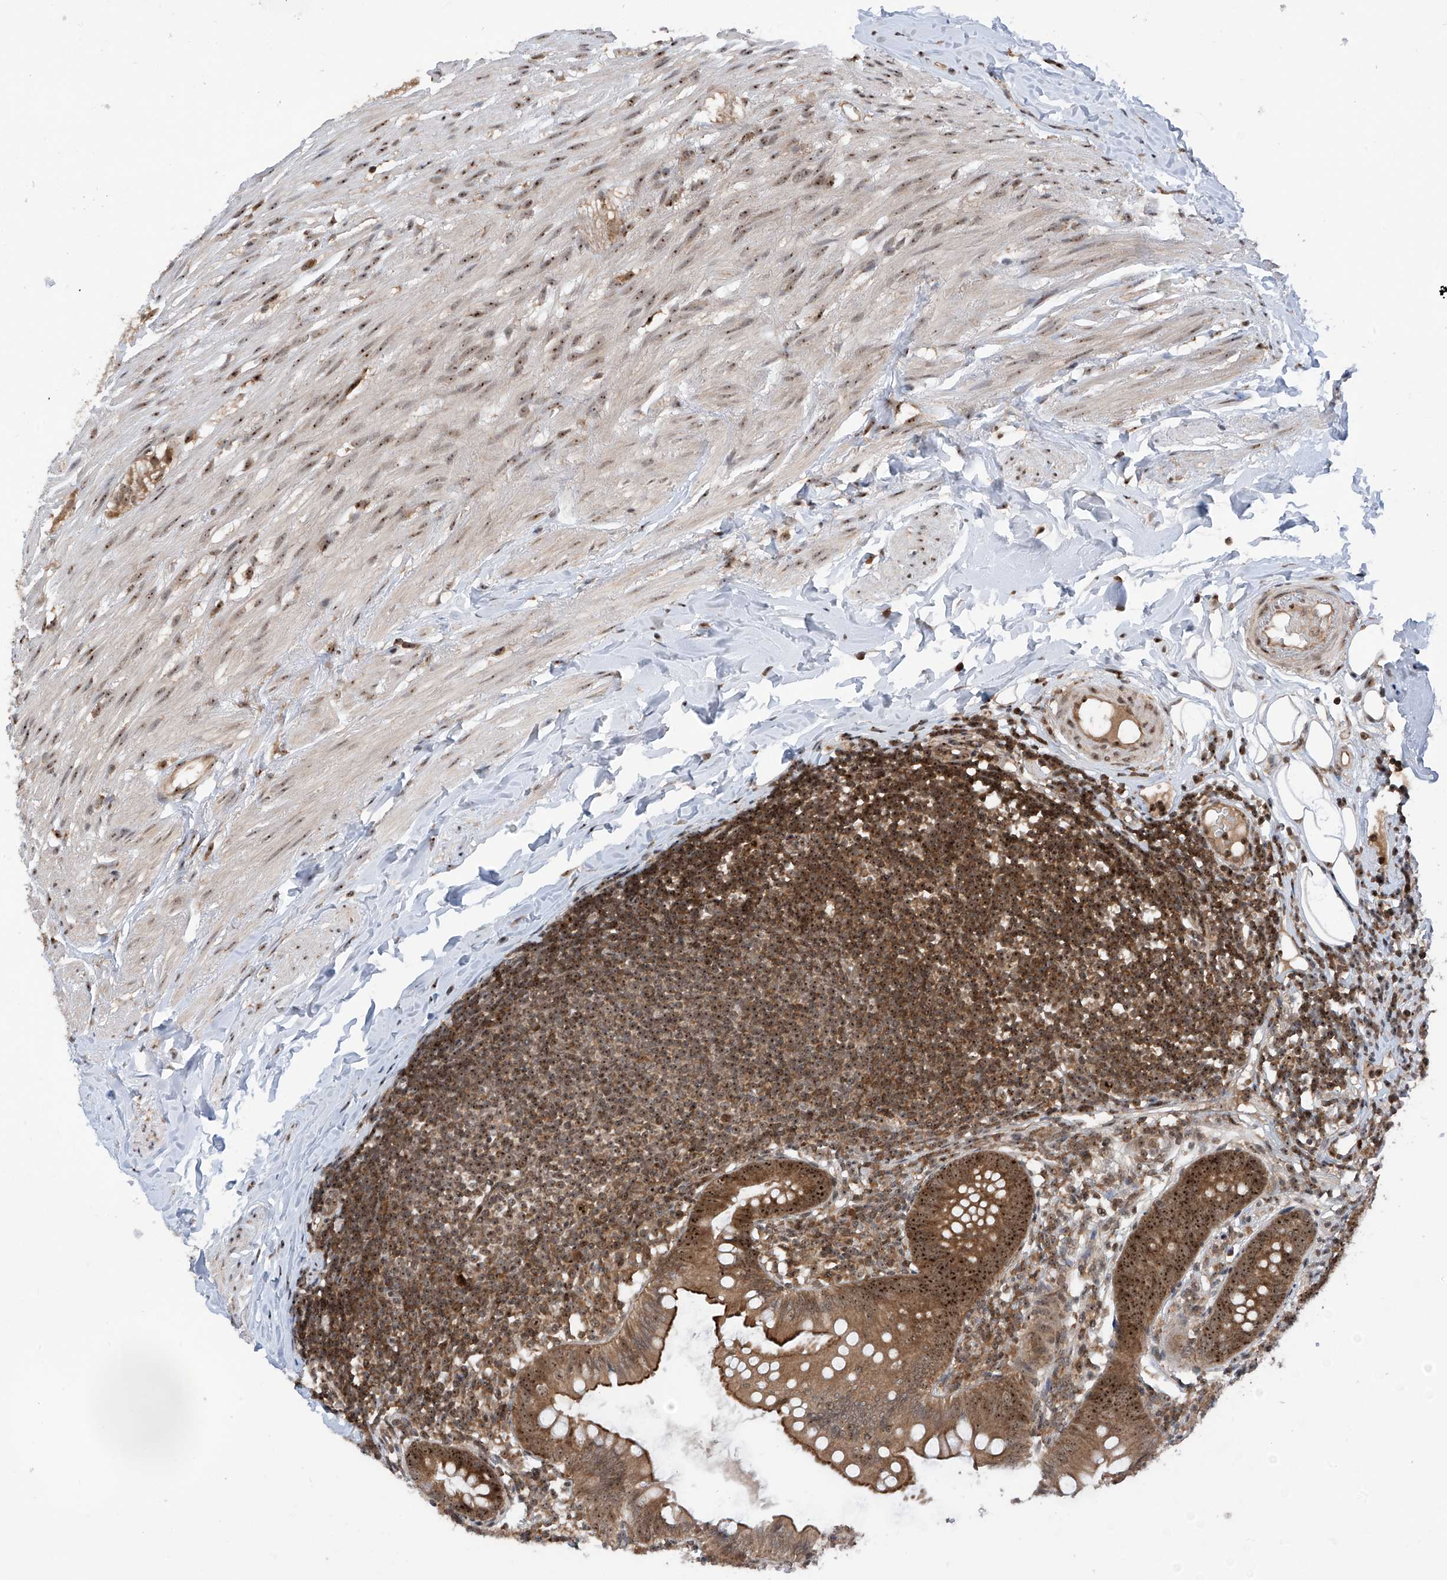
{"staining": {"intensity": "strong", "quantity": ">75%", "location": "cytoplasmic/membranous,nuclear"}, "tissue": "appendix", "cell_type": "Glandular cells", "image_type": "normal", "snomed": [{"axis": "morphology", "description": "Normal tissue, NOS"}, {"axis": "topography", "description": "Appendix"}], "caption": "Immunohistochemistry (IHC) staining of benign appendix, which displays high levels of strong cytoplasmic/membranous,nuclear expression in approximately >75% of glandular cells indicating strong cytoplasmic/membranous,nuclear protein positivity. The staining was performed using DAB (3,3'-diaminobenzidine) (brown) for protein detection and nuclei were counterstained in hematoxylin (blue).", "gene": "C1orf131", "patient": {"sex": "female", "age": 62}}